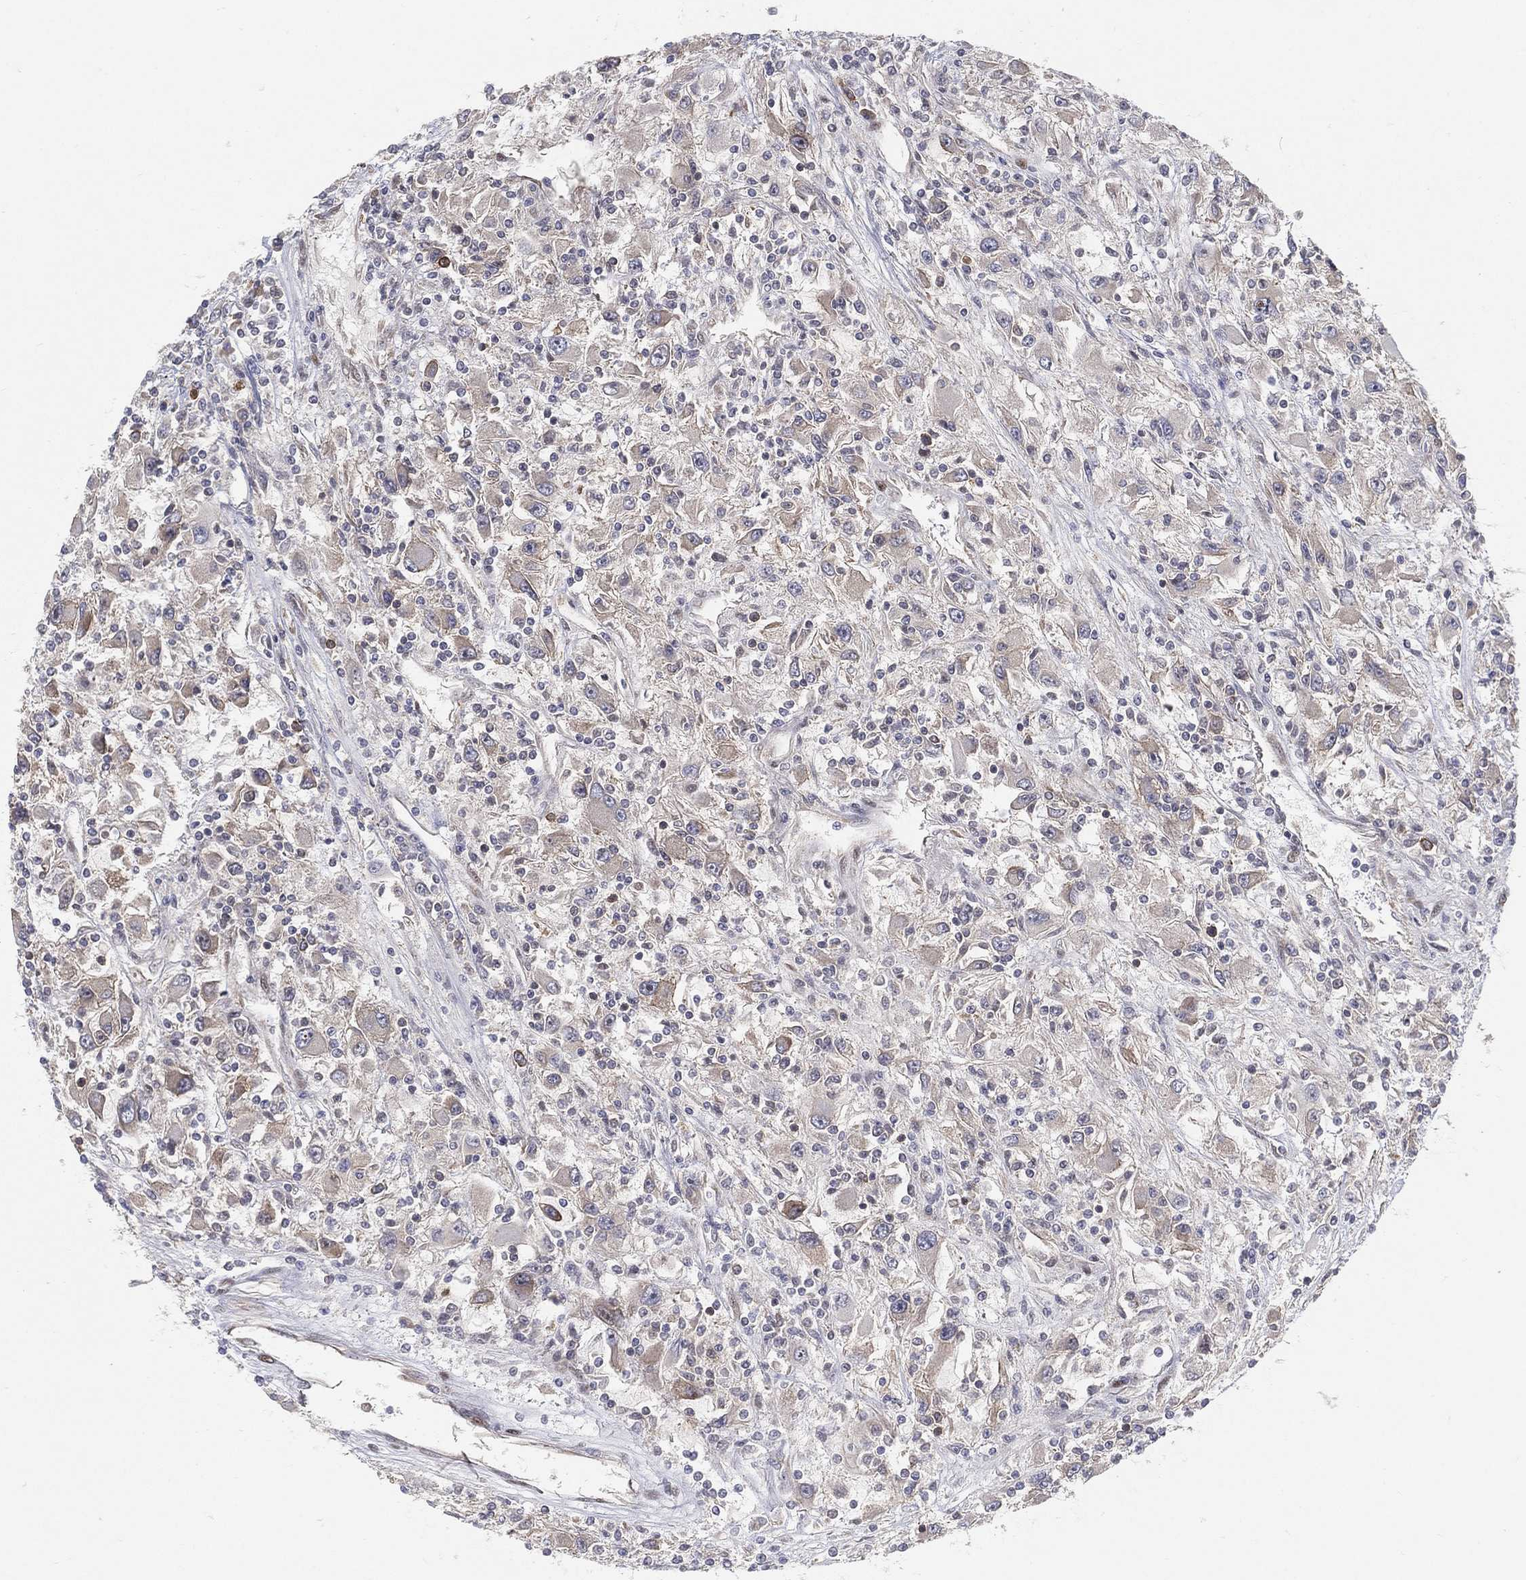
{"staining": {"intensity": "negative", "quantity": "none", "location": "none"}, "tissue": "renal cancer", "cell_type": "Tumor cells", "image_type": "cancer", "snomed": [{"axis": "morphology", "description": "Adenocarcinoma, NOS"}, {"axis": "topography", "description": "Kidney"}], "caption": "Immunohistochemistry (IHC) of human renal cancer (adenocarcinoma) shows no expression in tumor cells.", "gene": "TMTC4", "patient": {"sex": "female", "age": 67}}